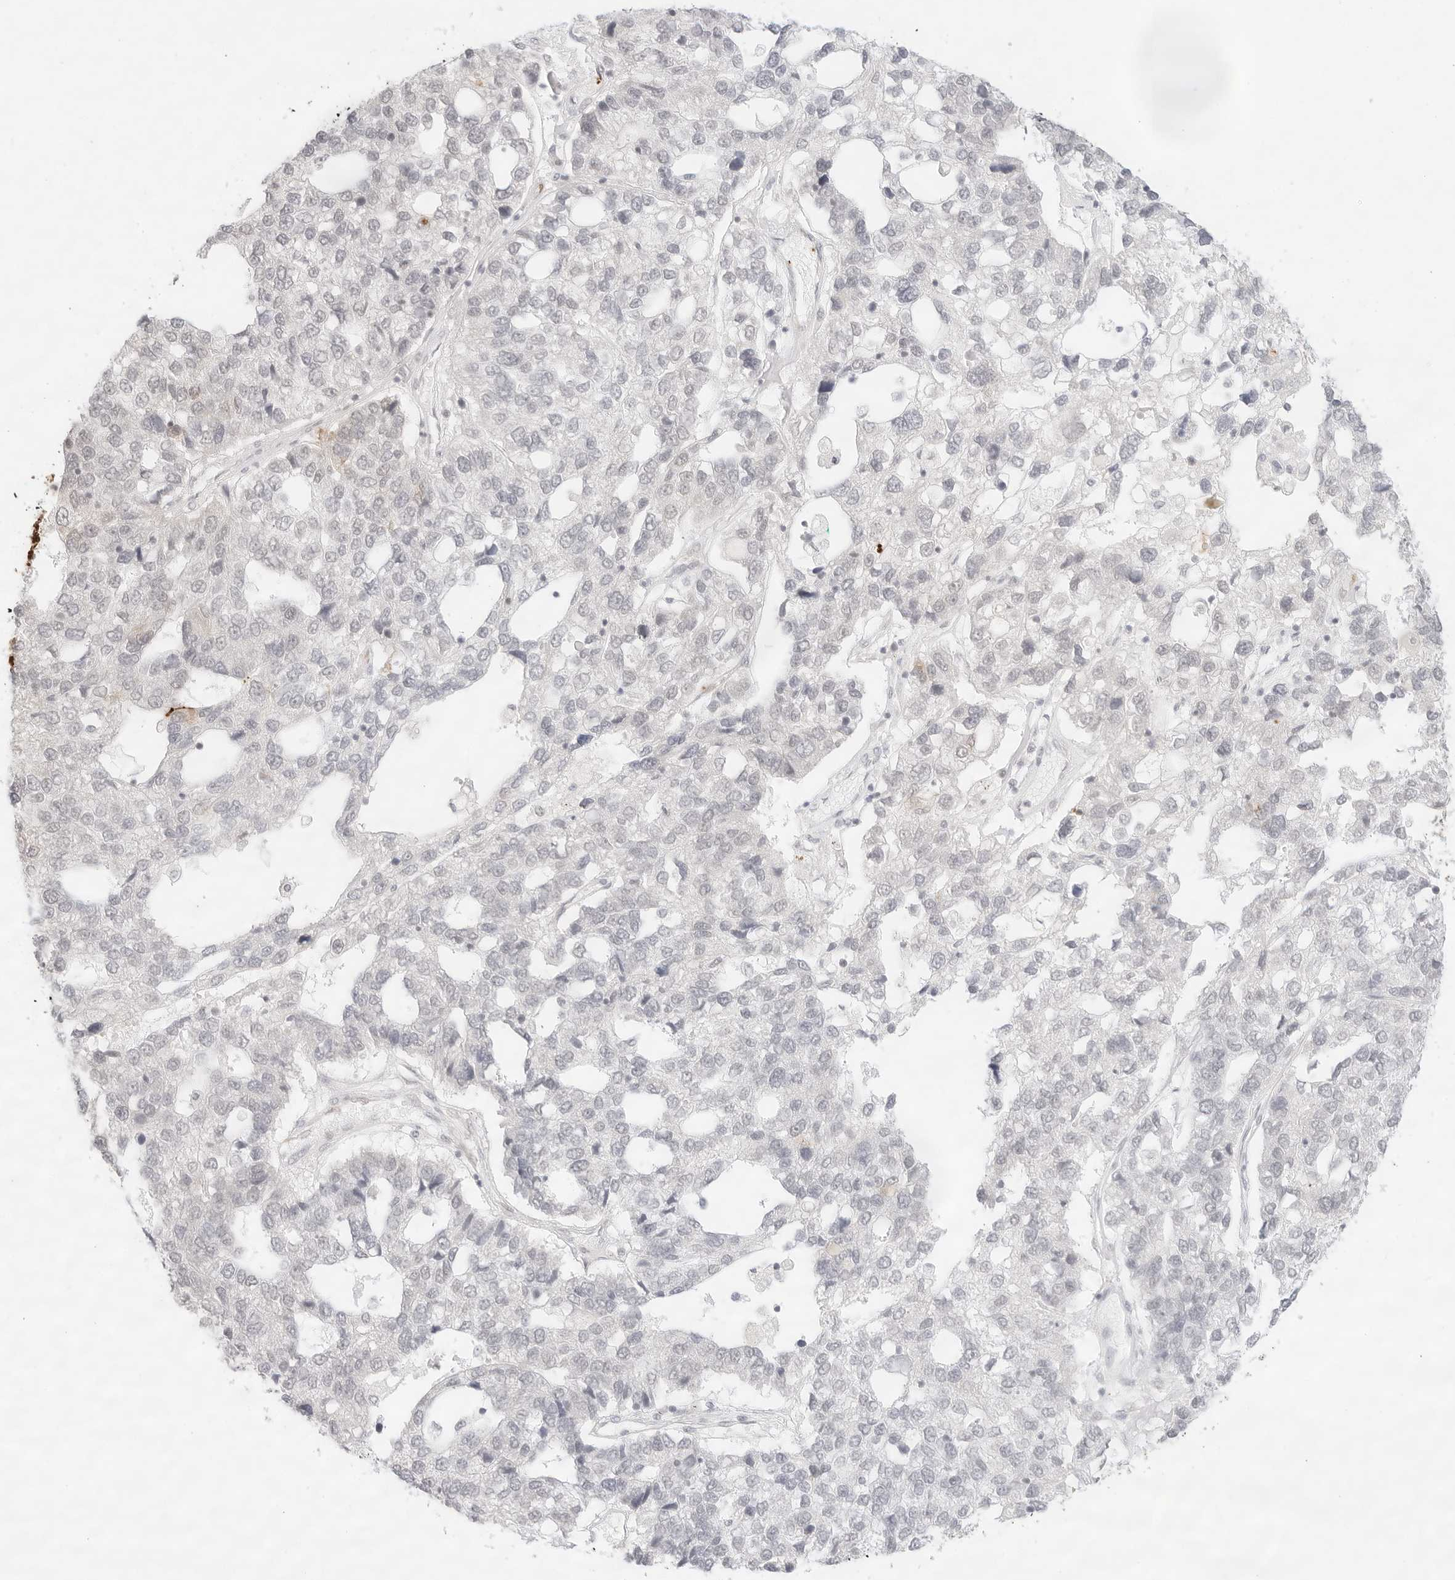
{"staining": {"intensity": "negative", "quantity": "none", "location": "none"}, "tissue": "pancreatic cancer", "cell_type": "Tumor cells", "image_type": "cancer", "snomed": [{"axis": "morphology", "description": "Adenocarcinoma, NOS"}, {"axis": "topography", "description": "Pancreas"}], "caption": "There is no significant staining in tumor cells of pancreatic cancer (adenocarcinoma).", "gene": "GNAS", "patient": {"sex": "female", "age": 61}}